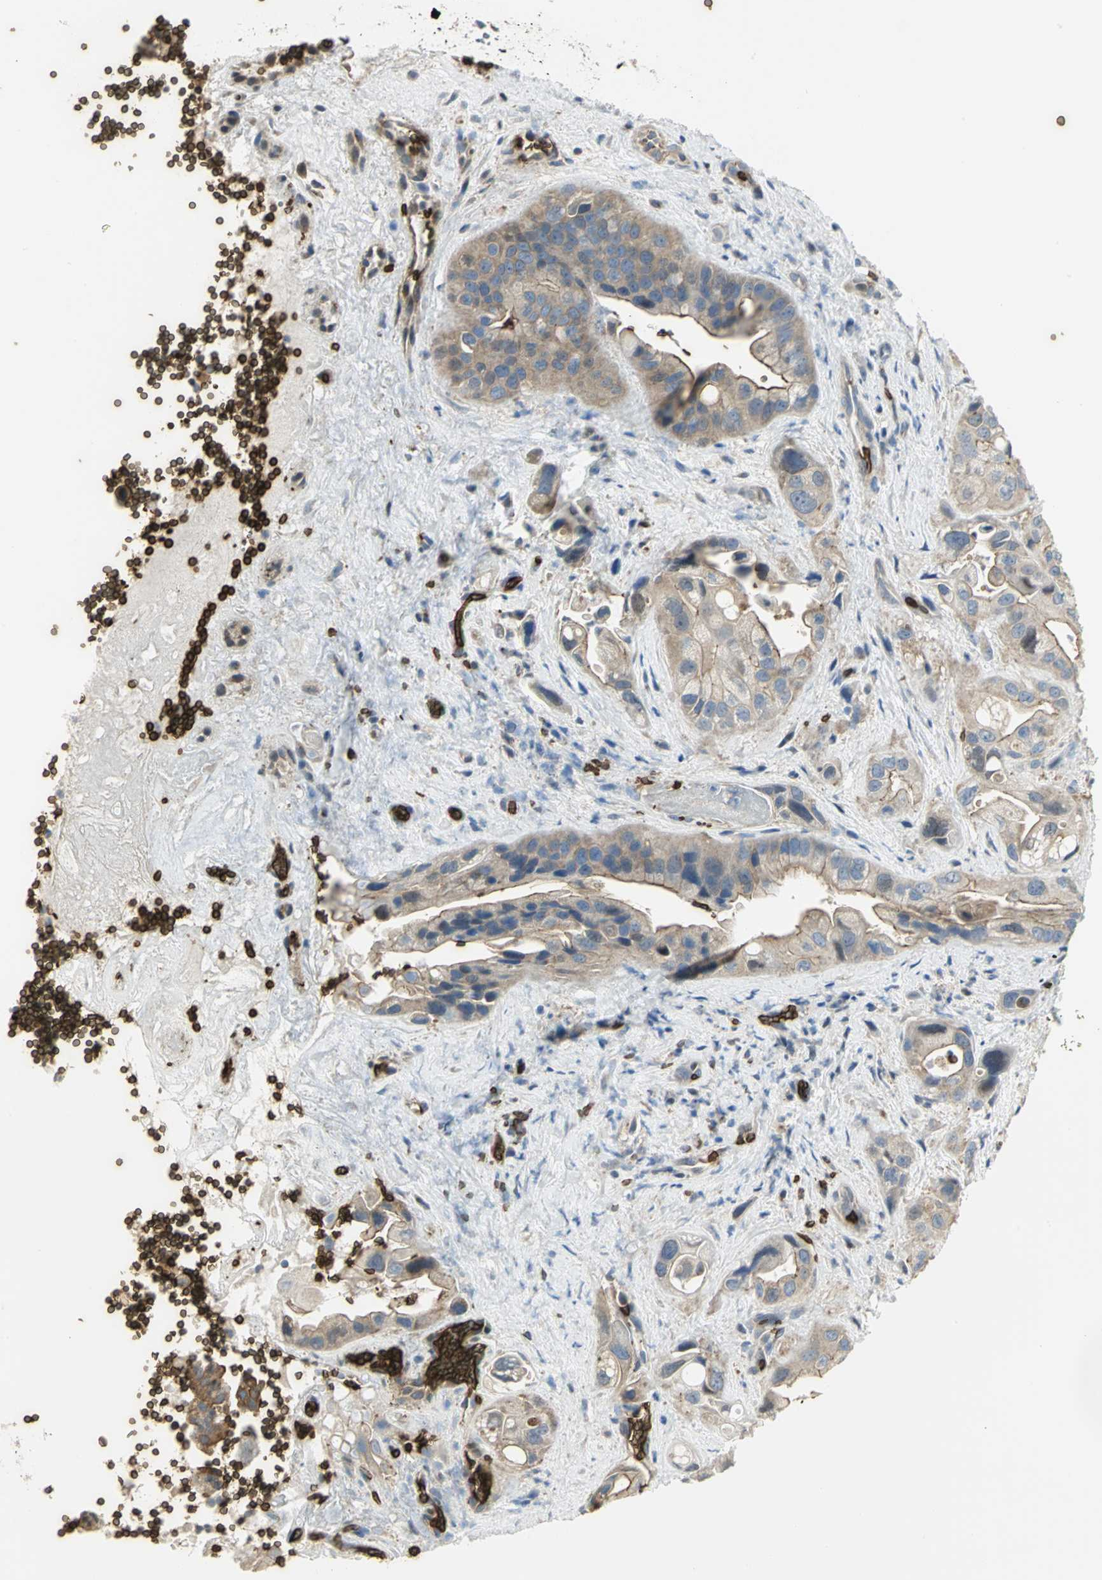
{"staining": {"intensity": "moderate", "quantity": "25%-75%", "location": "cytoplasmic/membranous"}, "tissue": "pancreatic cancer", "cell_type": "Tumor cells", "image_type": "cancer", "snomed": [{"axis": "morphology", "description": "Adenocarcinoma, NOS"}, {"axis": "topography", "description": "Pancreas"}], "caption": "Moderate cytoplasmic/membranous staining for a protein is appreciated in about 25%-75% of tumor cells of pancreatic cancer (adenocarcinoma) using immunohistochemistry (IHC).", "gene": "ANK1", "patient": {"sex": "female", "age": 77}}